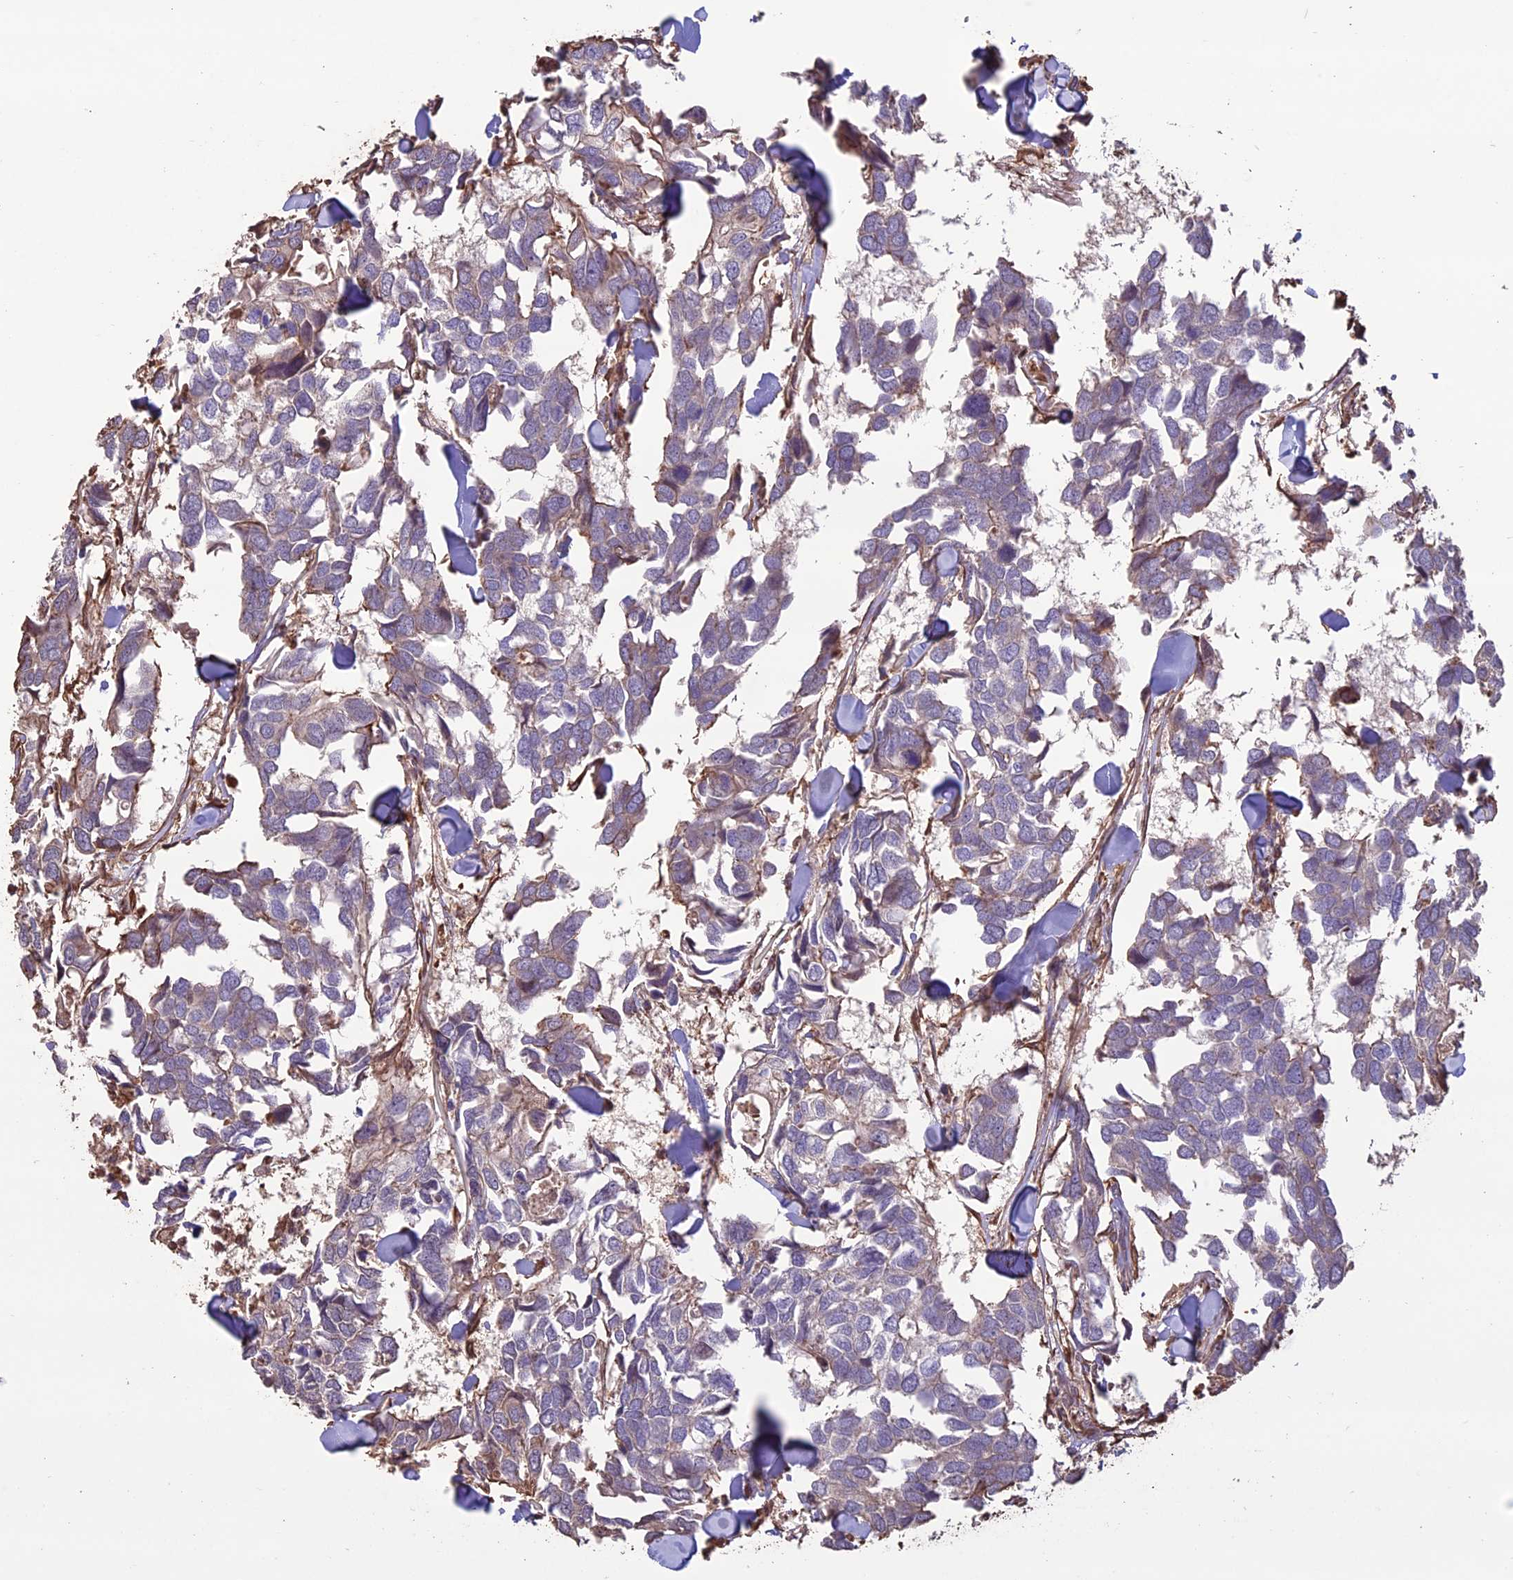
{"staining": {"intensity": "negative", "quantity": "none", "location": "none"}, "tissue": "breast cancer", "cell_type": "Tumor cells", "image_type": "cancer", "snomed": [{"axis": "morphology", "description": "Duct carcinoma"}, {"axis": "topography", "description": "Breast"}], "caption": "The immunohistochemistry image has no significant expression in tumor cells of breast cancer (infiltrating ductal carcinoma) tissue. (Brightfield microscopy of DAB immunohistochemistry at high magnification).", "gene": "CCDC148", "patient": {"sex": "female", "age": 83}}